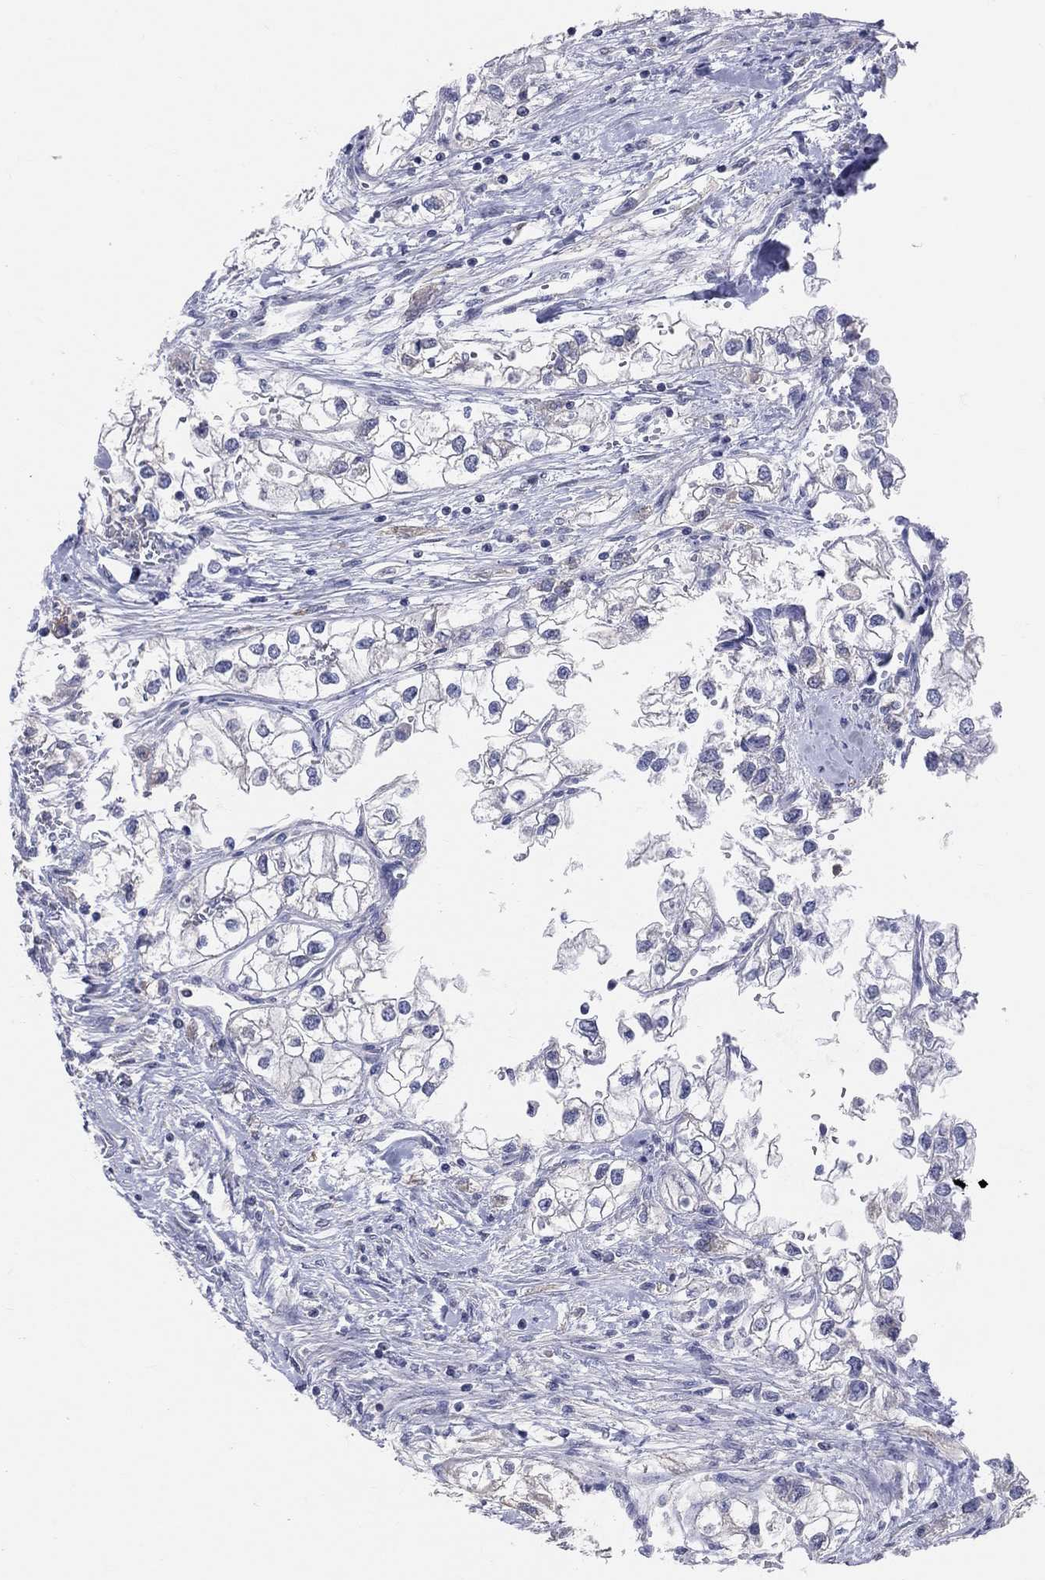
{"staining": {"intensity": "negative", "quantity": "none", "location": "none"}, "tissue": "renal cancer", "cell_type": "Tumor cells", "image_type": "cancer", "snomed": [{"axis": "morphology", "description": "Adenocarcinoma, NOS"}, {"axis": "topography", "description": "Kidney"}], "caption": "Immunohistochemical staining of human adenocarcinoma (renal) demonstrates no significant staining in tumor cells.", "gene": "LAT", "patient": {"sex": "male", "age": 59}}